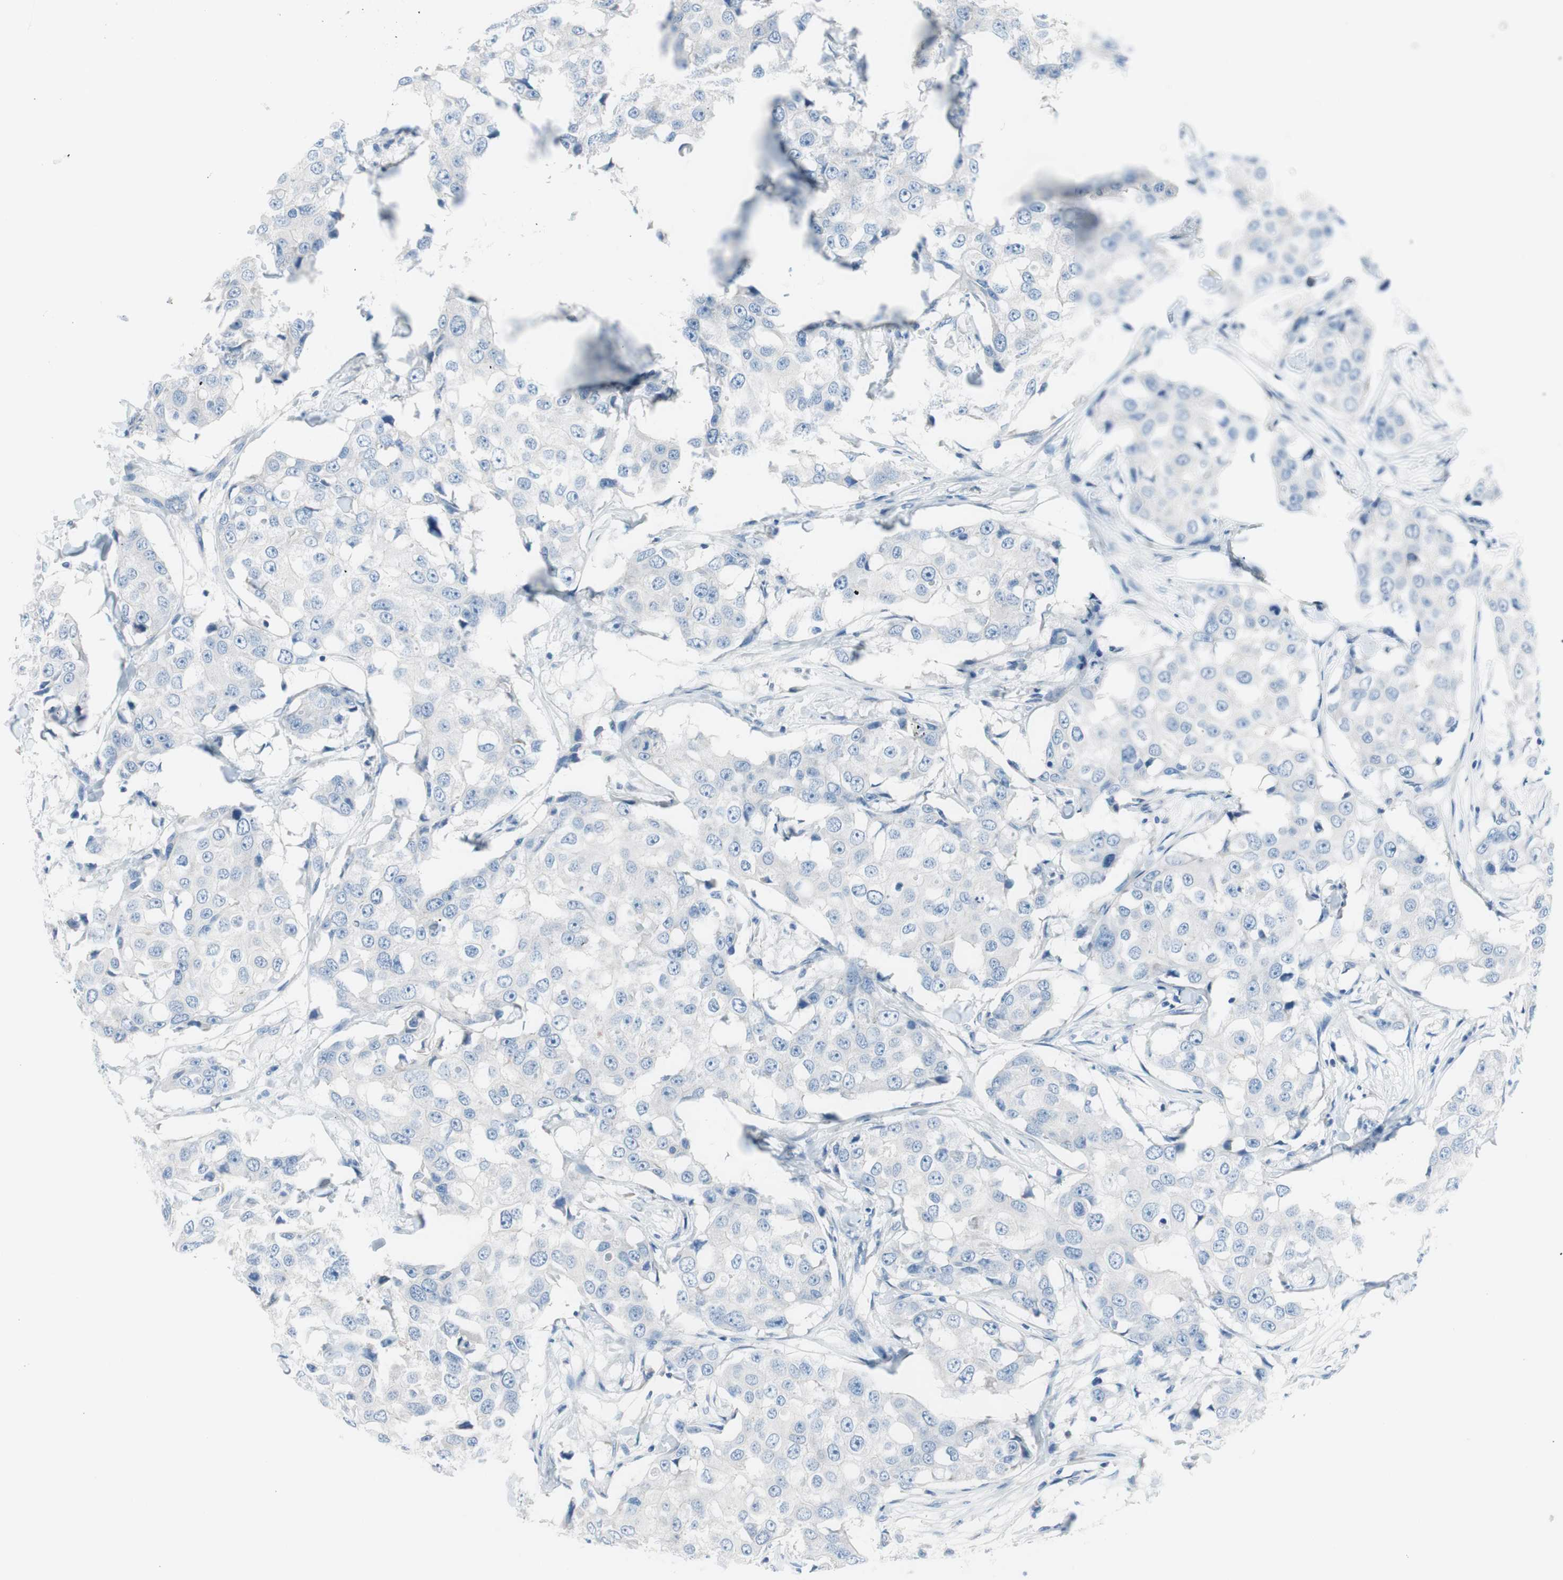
{"staining": {"intensity": "negative", "quantity": "none", "location": "none"}, "tissue": "breast cancer", "cell_type": "Tumor cells", "image_type": "cancer", "snomed": [{"axis": "morphology", "description": "Duct carcinoma"}, {"axis": "topography", "description": "Breast"}], "caption": "Micrograph shows no protein positivity in tumor cells of intraductal carcinoma (breast) tissue.", "gene": "EVA1A", "patient": {"sex": "female", "age": 27}}